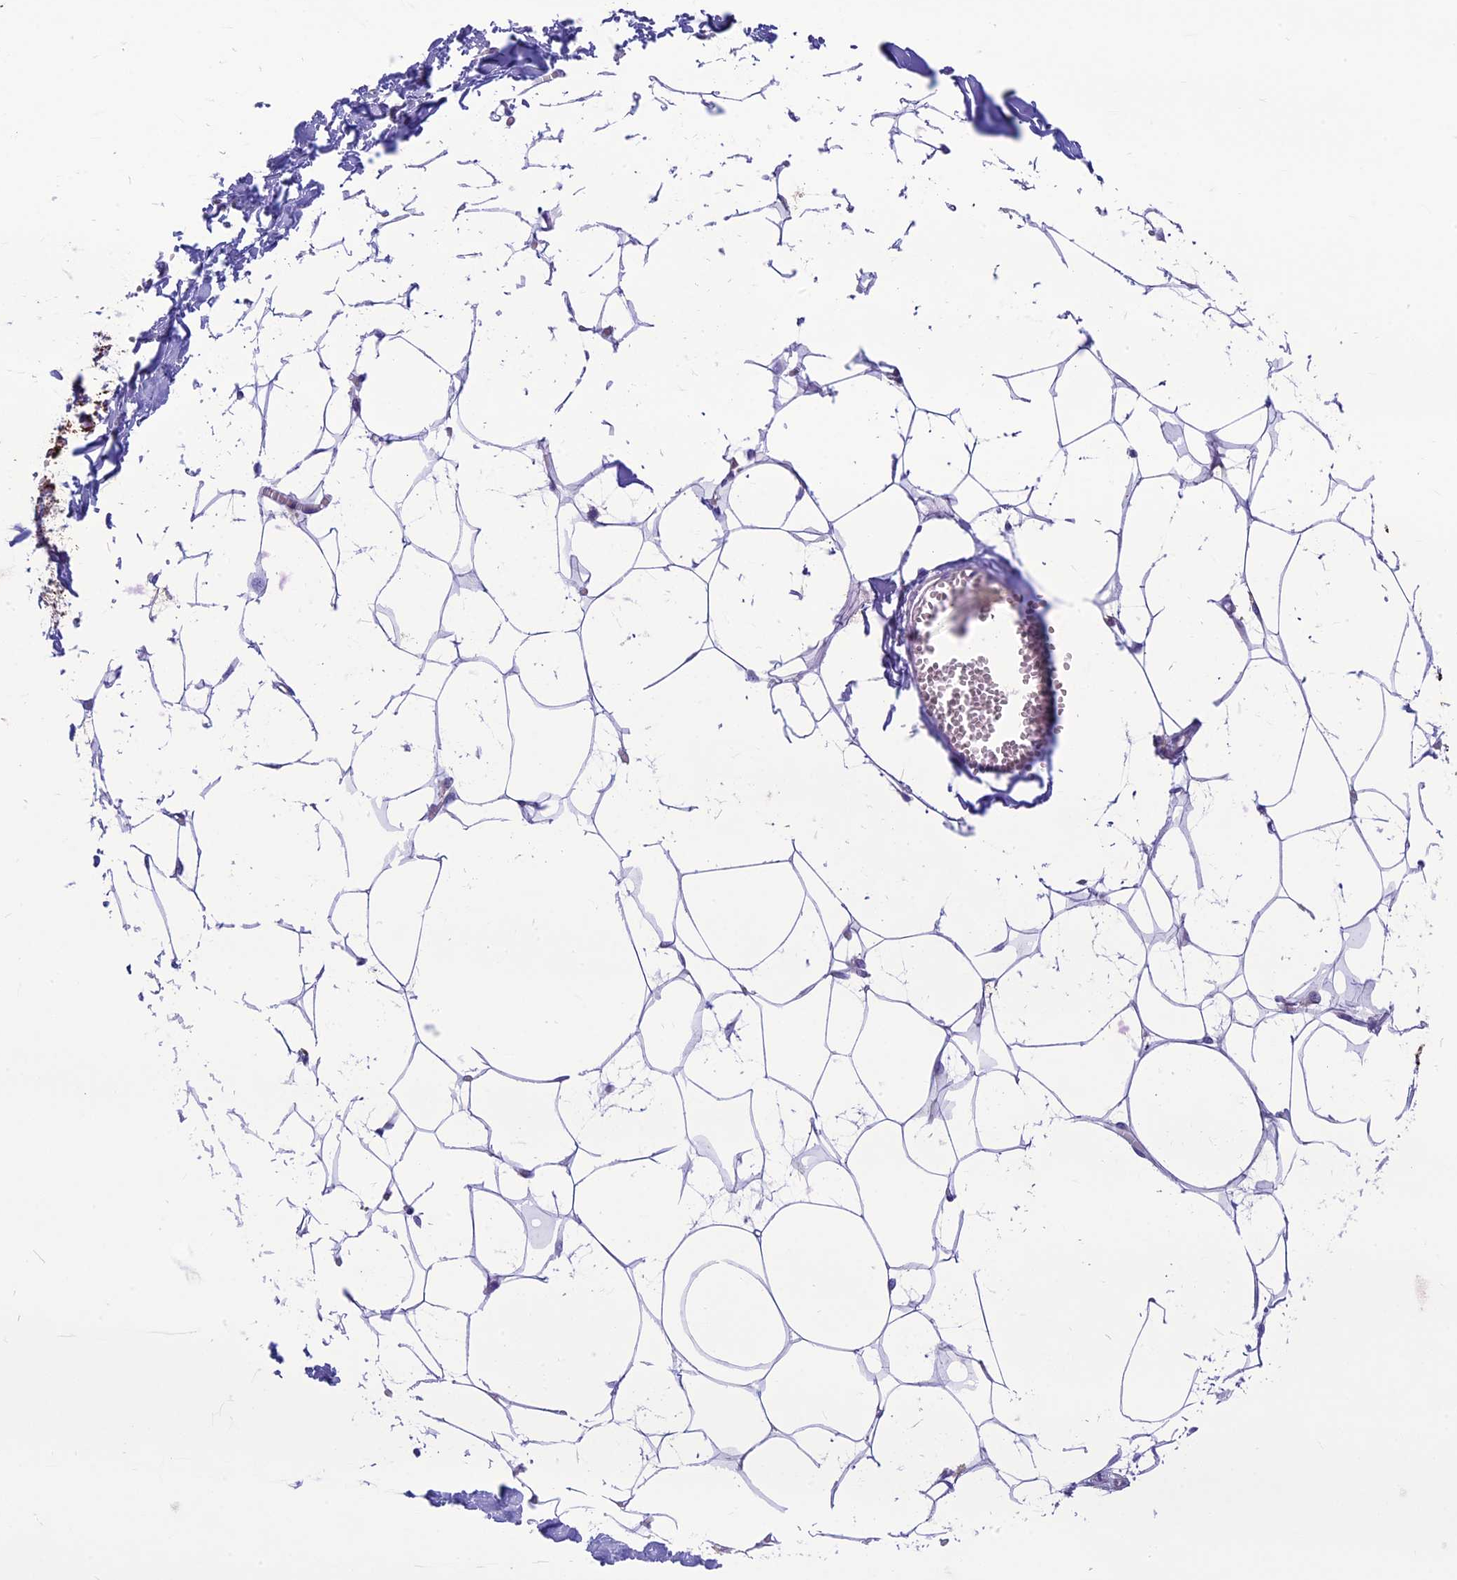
{"staining": {"intensity": "negative", "quantity": "none", "location": "none"}, "tissue": "breast", "cell_type": "Adipocytes", "image_type": "normal", "snomed": [{"axis": "morphology", "description": "Normal tissue, NOS"}, {"axis": "topography", "description": "Breast"}], "caption": "Immunohistochemical staining of benign breast demonstrates no significant expression in adipocytes. (IHC, brightfield microscopy, high magnification).", "gene": "CDAN1", "patient": {"sex": "female", "age": 27}}